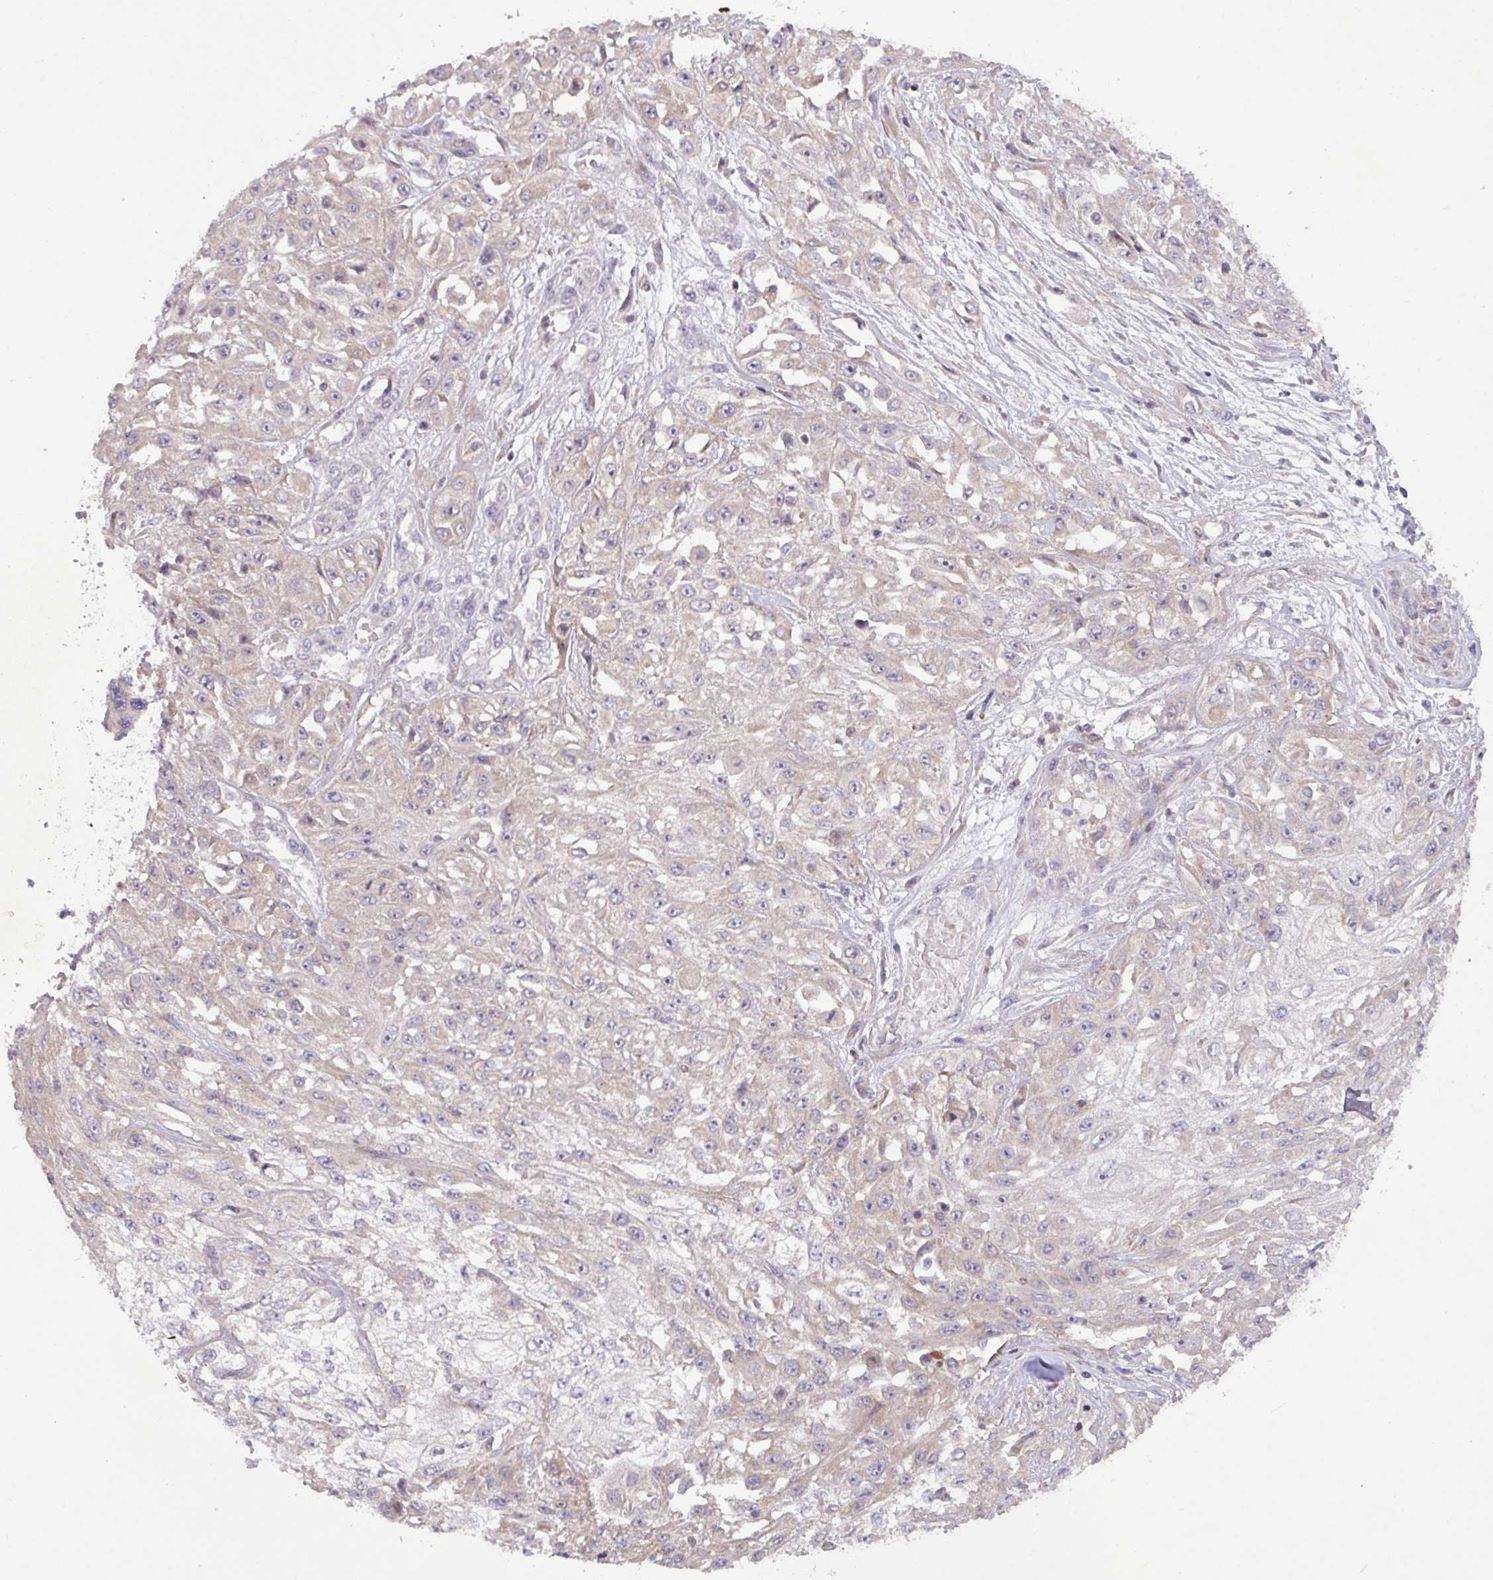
{"staining": {"intensity": "negative", "quantity": "none", "location": "none"}, "tissue": "skin cancer", "cell_type": "Tumor cells", "image_type": "cancer", "snomed": [{"axis": "morphology", "description": "Squamous cell carcinoma, NOS"}, {"axis": "morphology", "description": "Squamous cell carcinoma, metastatic, NOS"}, {"axis": "topography", "description": "Skin"}, {"axis": "topography", "description": "Lymph node"}], "caption": "The histopathology image displays no significant staining in tumor cells of skin cancer (metastatic squamous cell carcinoma). (Stains: DAB immunohistochemistry with hematoxylin counter stain, Microscopy: brightfield microscopy at high magnification).", "gene": "TNFSF12", "patient": {"sex": "male", "age": 75}}